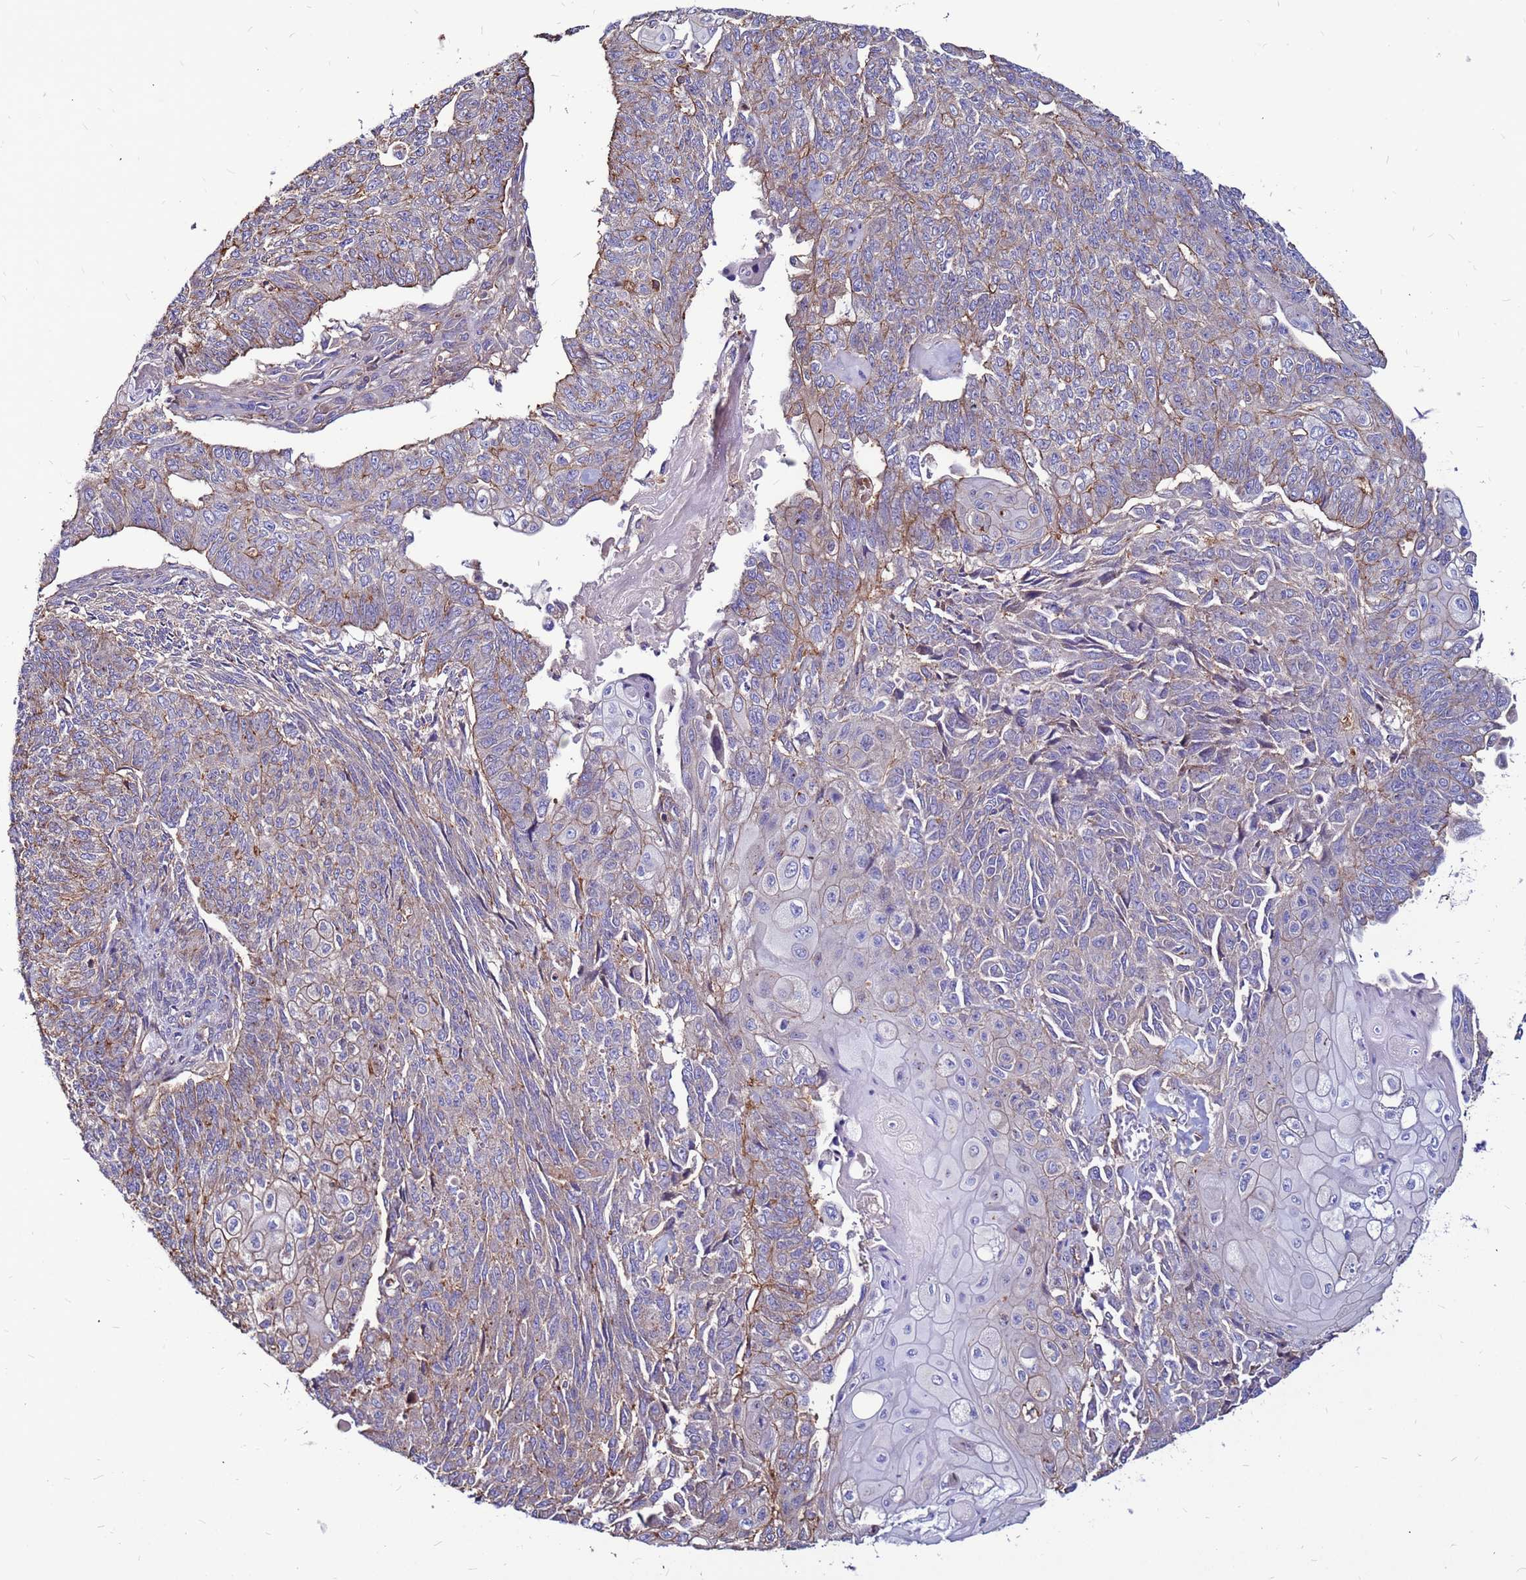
{"staining": {"intensity": "moderate", "quantity": "<25%", "location": "cytoplasmic/membranous"}, "tissue": "endometrial cancer", "cell_type": "Tumor cells", "image_type": "cancer", "snomed": [{"axis": "morphology", "description": "Adenocarcinoma, NOS"}, {"axis": "topography", "description": "Endometrium"}], "caption": "Endometrial cancer stained with DAB immunohistochemistry exhibits low levels of moderate cytoplasmic/membranous expression in approximately <25% of tumor cells.", "gene": "NRN1L", "patient": {"sex": "female", "age": 32}}